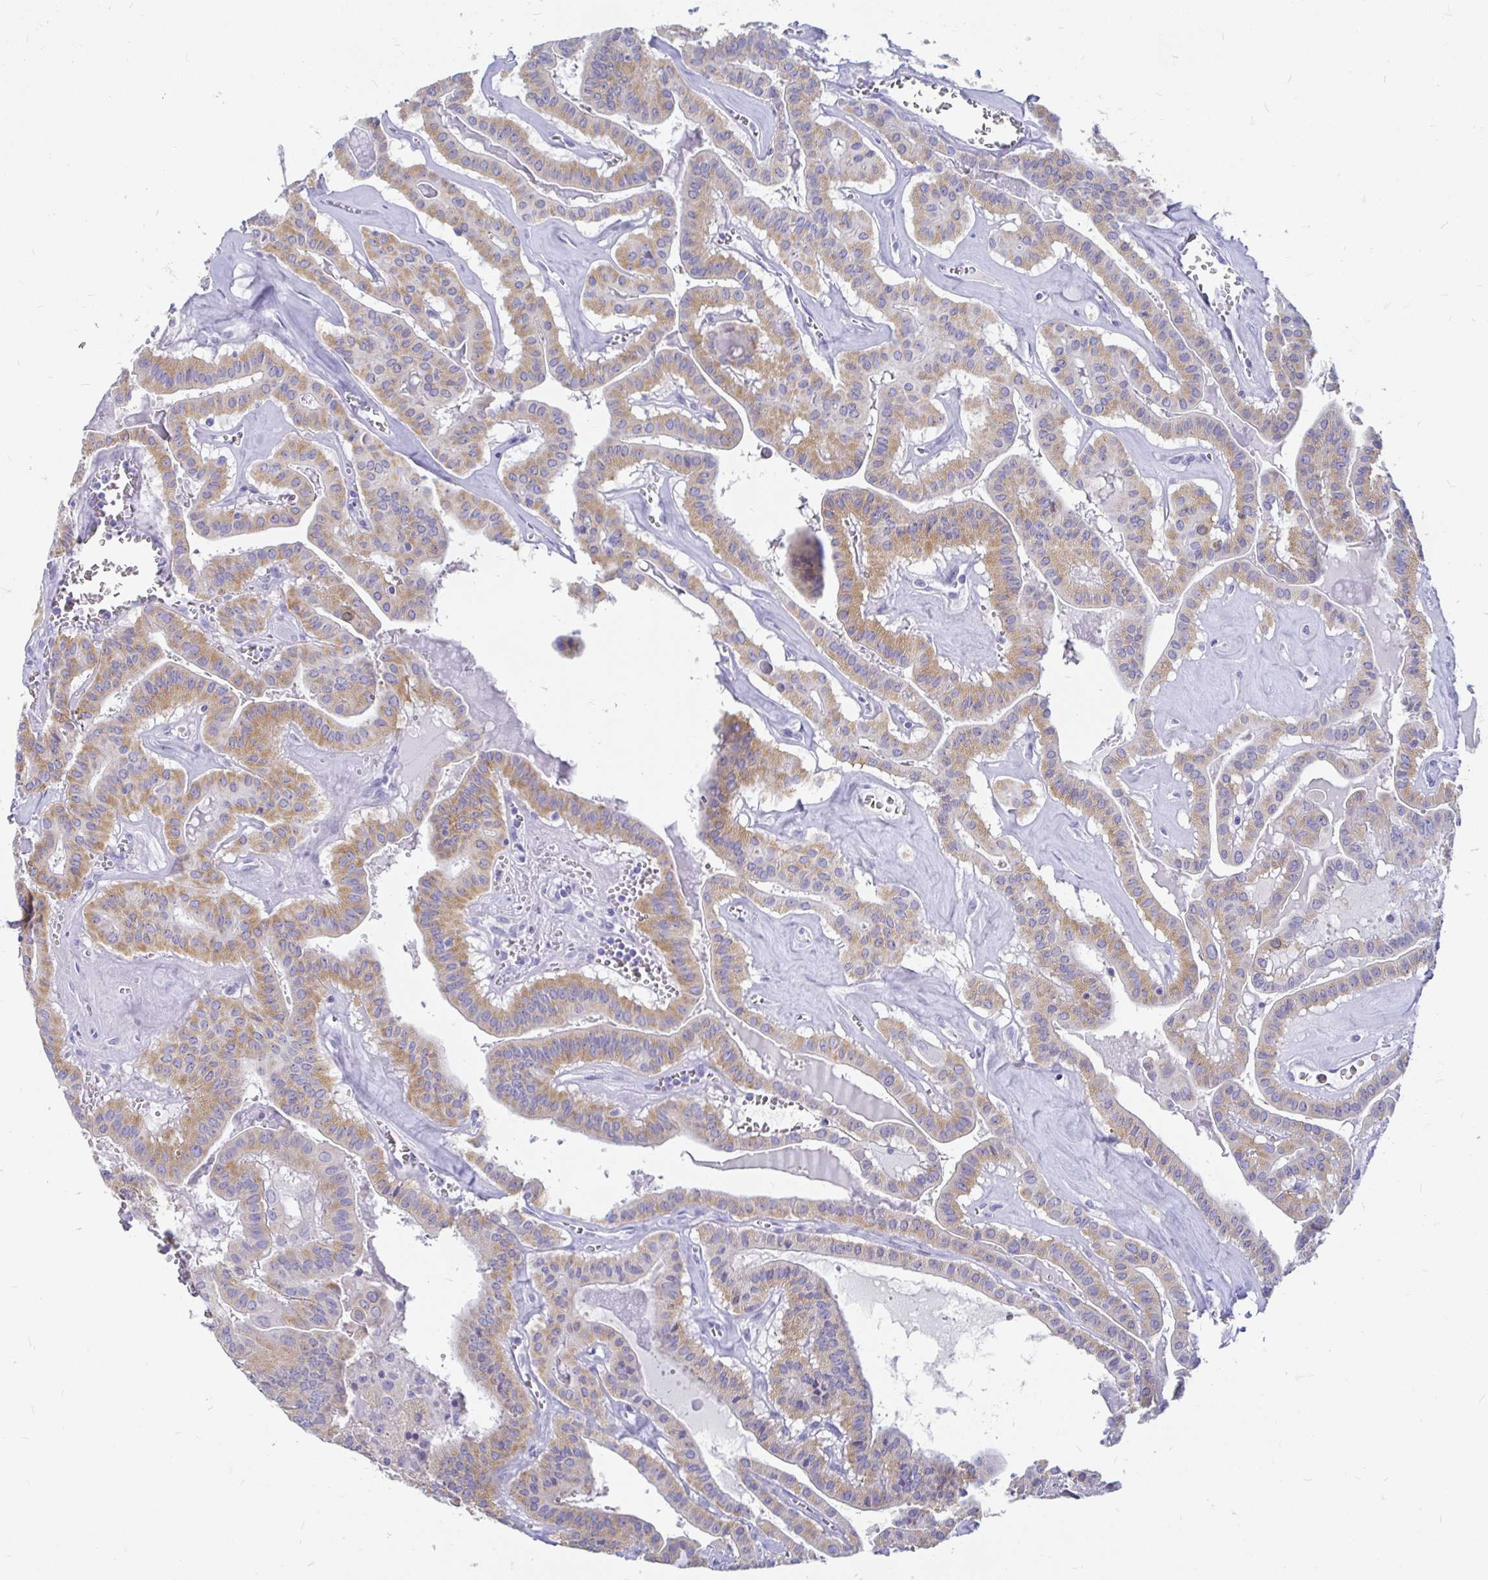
{"staining": {"intensity": "moderate", "quantity": "25%-75%", "location": "cytoplasmic/membranous"}, "tissue": "thyroid cancer", "cell_type": "Tumor cells", "image_type": "cancer", "snomed": [{"axis": "morphology", "description": "Papillary adenocarcinoma, NOS"}, {"axis": "topography", "description": "Thyroid gland"}], "caption": "Thyroid papillary adenocarcinoma stained with IHC reveals moderate cytoplasmic/membranous positivity in approximately 25%-75% of tumor cells. The staining was performed using DAB, with brown indicating positive protein expression. Nuclei are stained blue with hematoxylin.", "gene": "PEG10", "patient": {"sex": "male", "age": 52}}